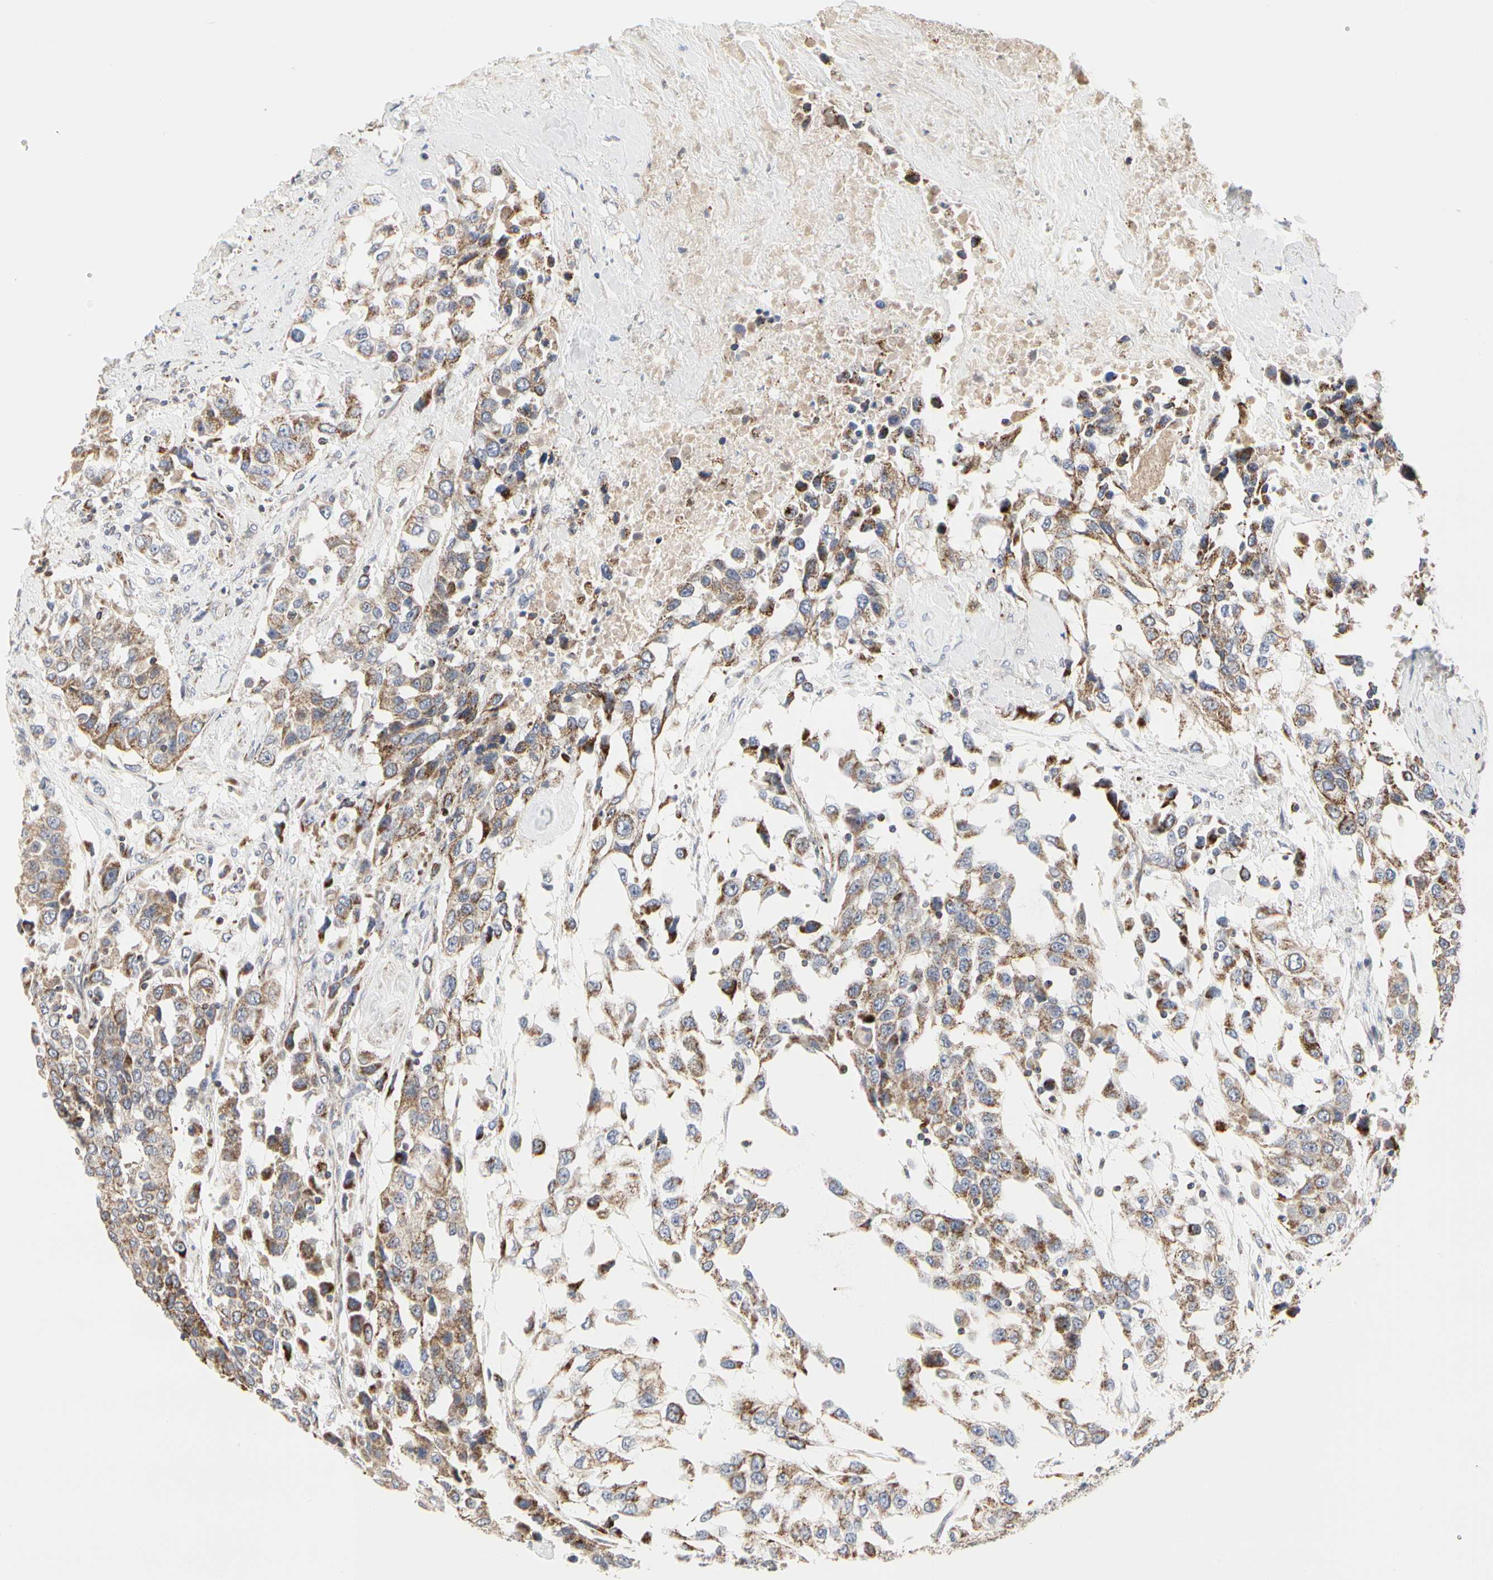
{"staining": {"intensity": "moderate", "quantity": "25%-75%", "location": "cytoplasmic/membranous"}, "tissue": "urothelial cancer", "cell_type": "Tumor cells", "image_type": "cancer", "snomed": [{"axis": "morphology", "description": "Urothelial carcinoma, High grade"}, {"axis": "topography", "description": "Urinary bladder"}], "caption": "This micrograph exhibits immunohistochemistry staining of urothelial cancer, with medium moderate cytoplasmic/membranous positivity in approximately 25%-75% of tumor cells.", "gene": "TSKU", "patient": {"sex": "female", "age": 80}}